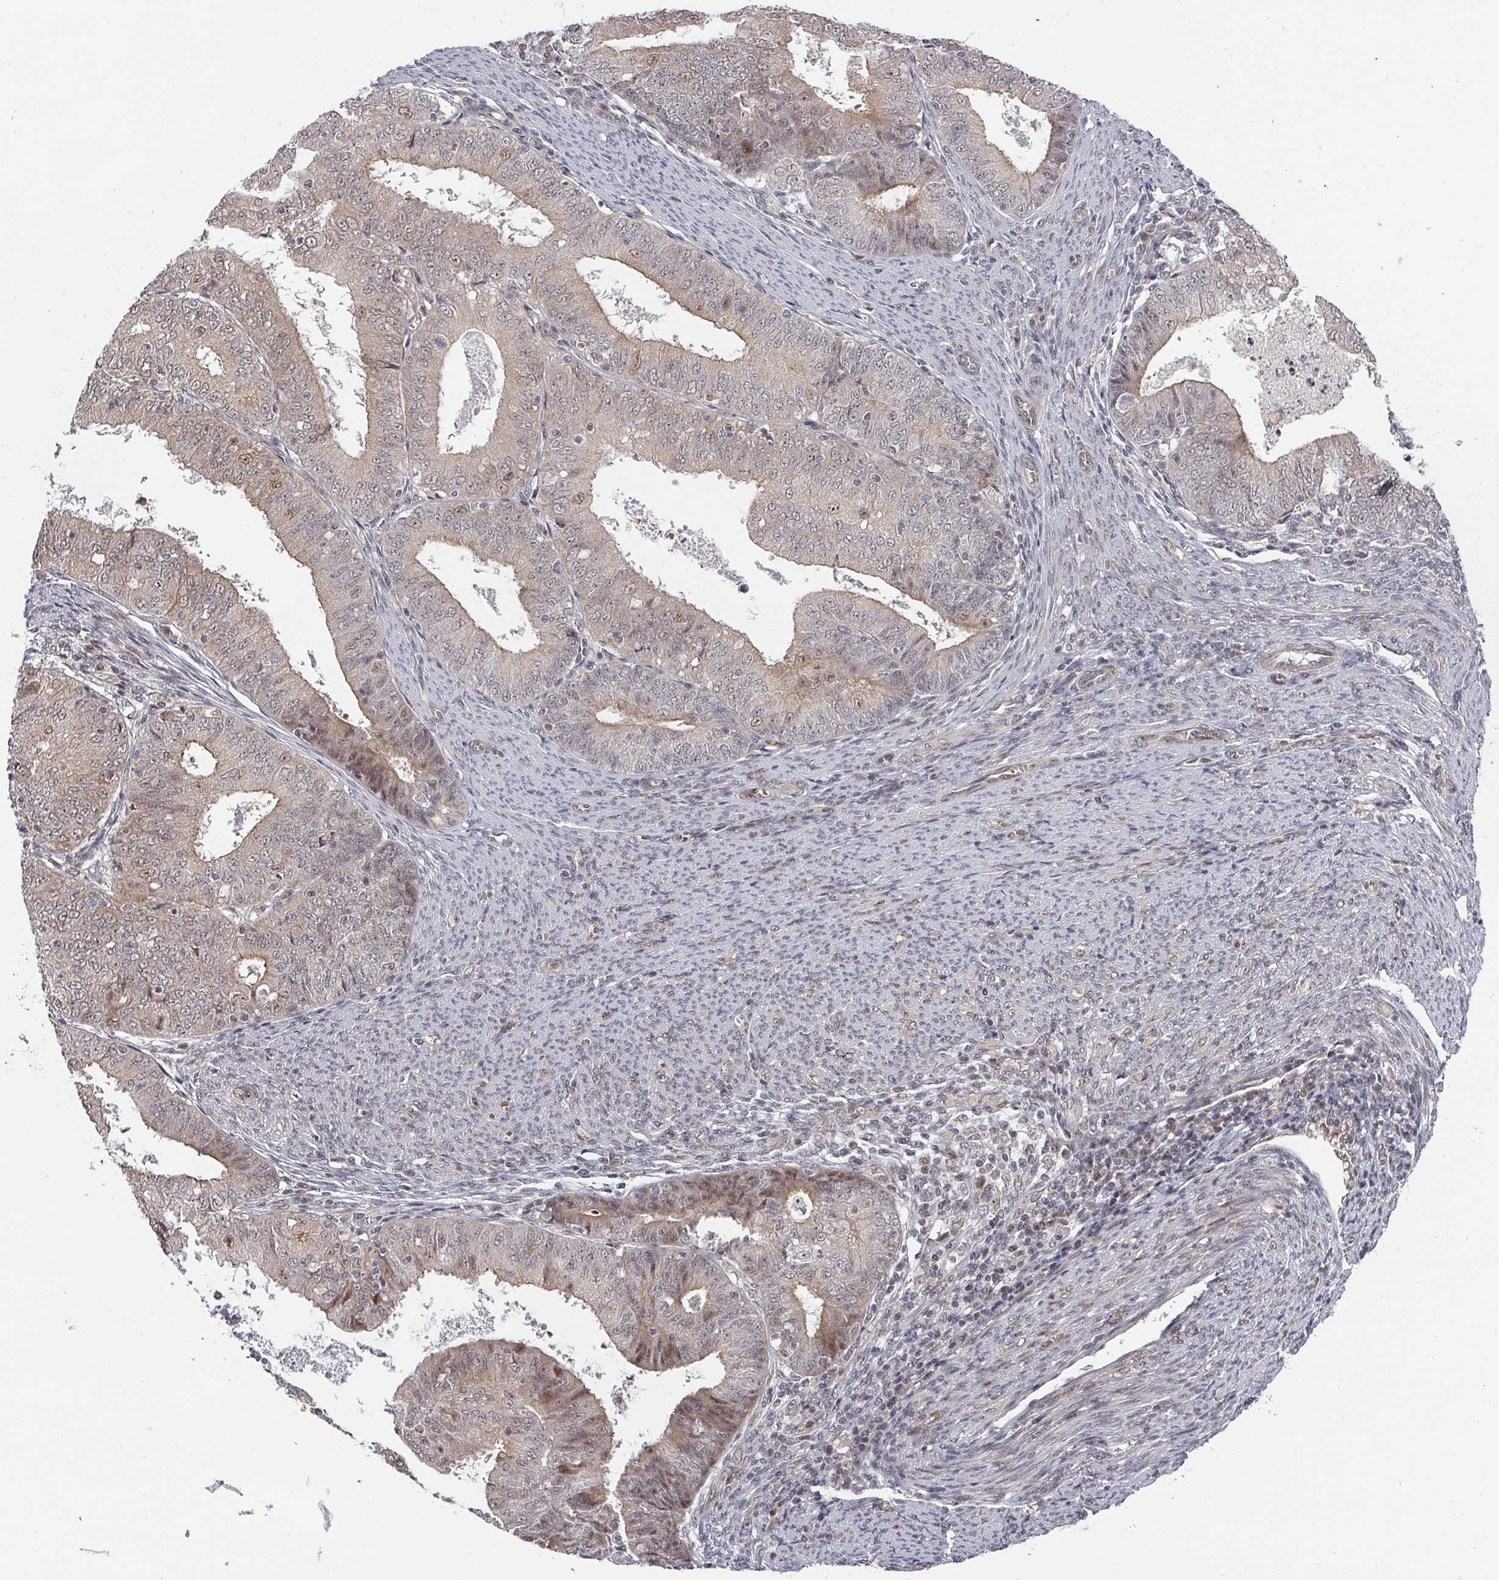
{"staining": {"intensity": "weak", "quantity": "25%-75%", "location": "cytoplasmic/membranous,nuclear"}, "tissue": "endometrial cancer", "cell_type": "Tumor cells", "image_type": "cancer", "snomed": [{"axis": "morphology", "description": "Adenocarcinoma, NOS"}, {"axis": "topography", "description": "Endometrium"}], "caption": "Brown immunohistochemical staining in endometrial cancer (adenocarcinoma) demonstrates weak cytoplasmic/membranous and nuclear expression in approximately 25%-75% of tumor cells. The staining was performed using DAB to visualize the protein expression in brown, while the nuclei were stained in blue with hematoxylin (Magnification: 20x).", "gene": "KIF1C", "patient": {"sex": "female", "age": 57}}